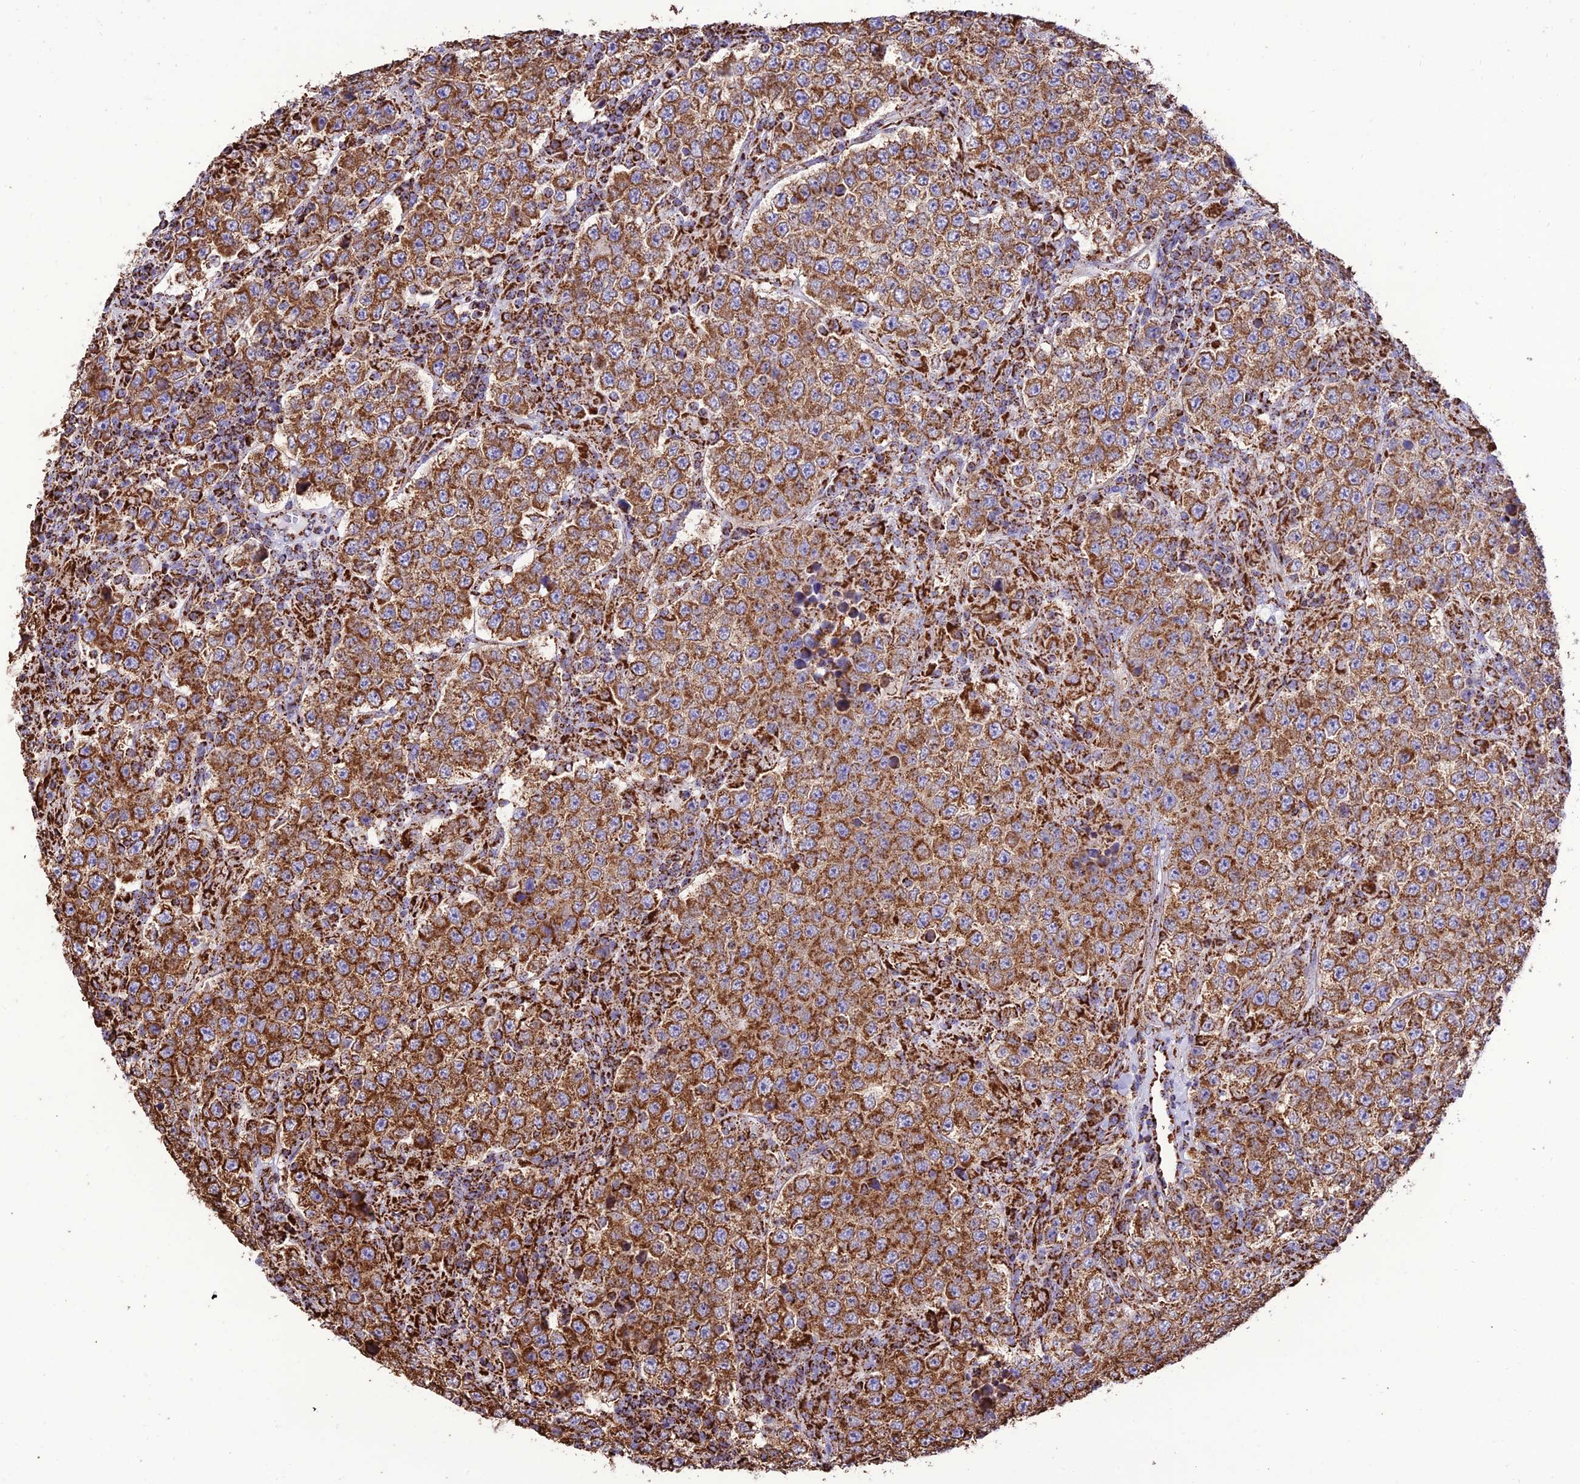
{"staining": {"intensity": "strong", "quantity": ">75%", "location": "cytoplasmic/membranous"}, "tissue": "testis cancer", "cell_type": "Tumor cells", "image_type": "cancer", "snomed": [{"axis": "morphology", "description": "Normal tissue, NOS"}, {"axis": "morphology", "description": "Urothelial carcinoma, High grade"}, {"axis": "morphology", "description": "Seminoma, NOS"}, {"axis": "morphology", "description": "Carcinoma, Embryonal, NOS"}, {"axis": "topography", "description": "Urinary bladder"}, {"axis": "topography", "description": "Testis"}], "caption": "Protein analysis of testis seminoma tissue exhibits strong cytoplasmic/membranous expression in approximately >75% of tumor cells. (IHC, brightfield microscopy, high magnification).", "gene": "NDUFAF1", "patient": {"sex": "male", "age": 41}}